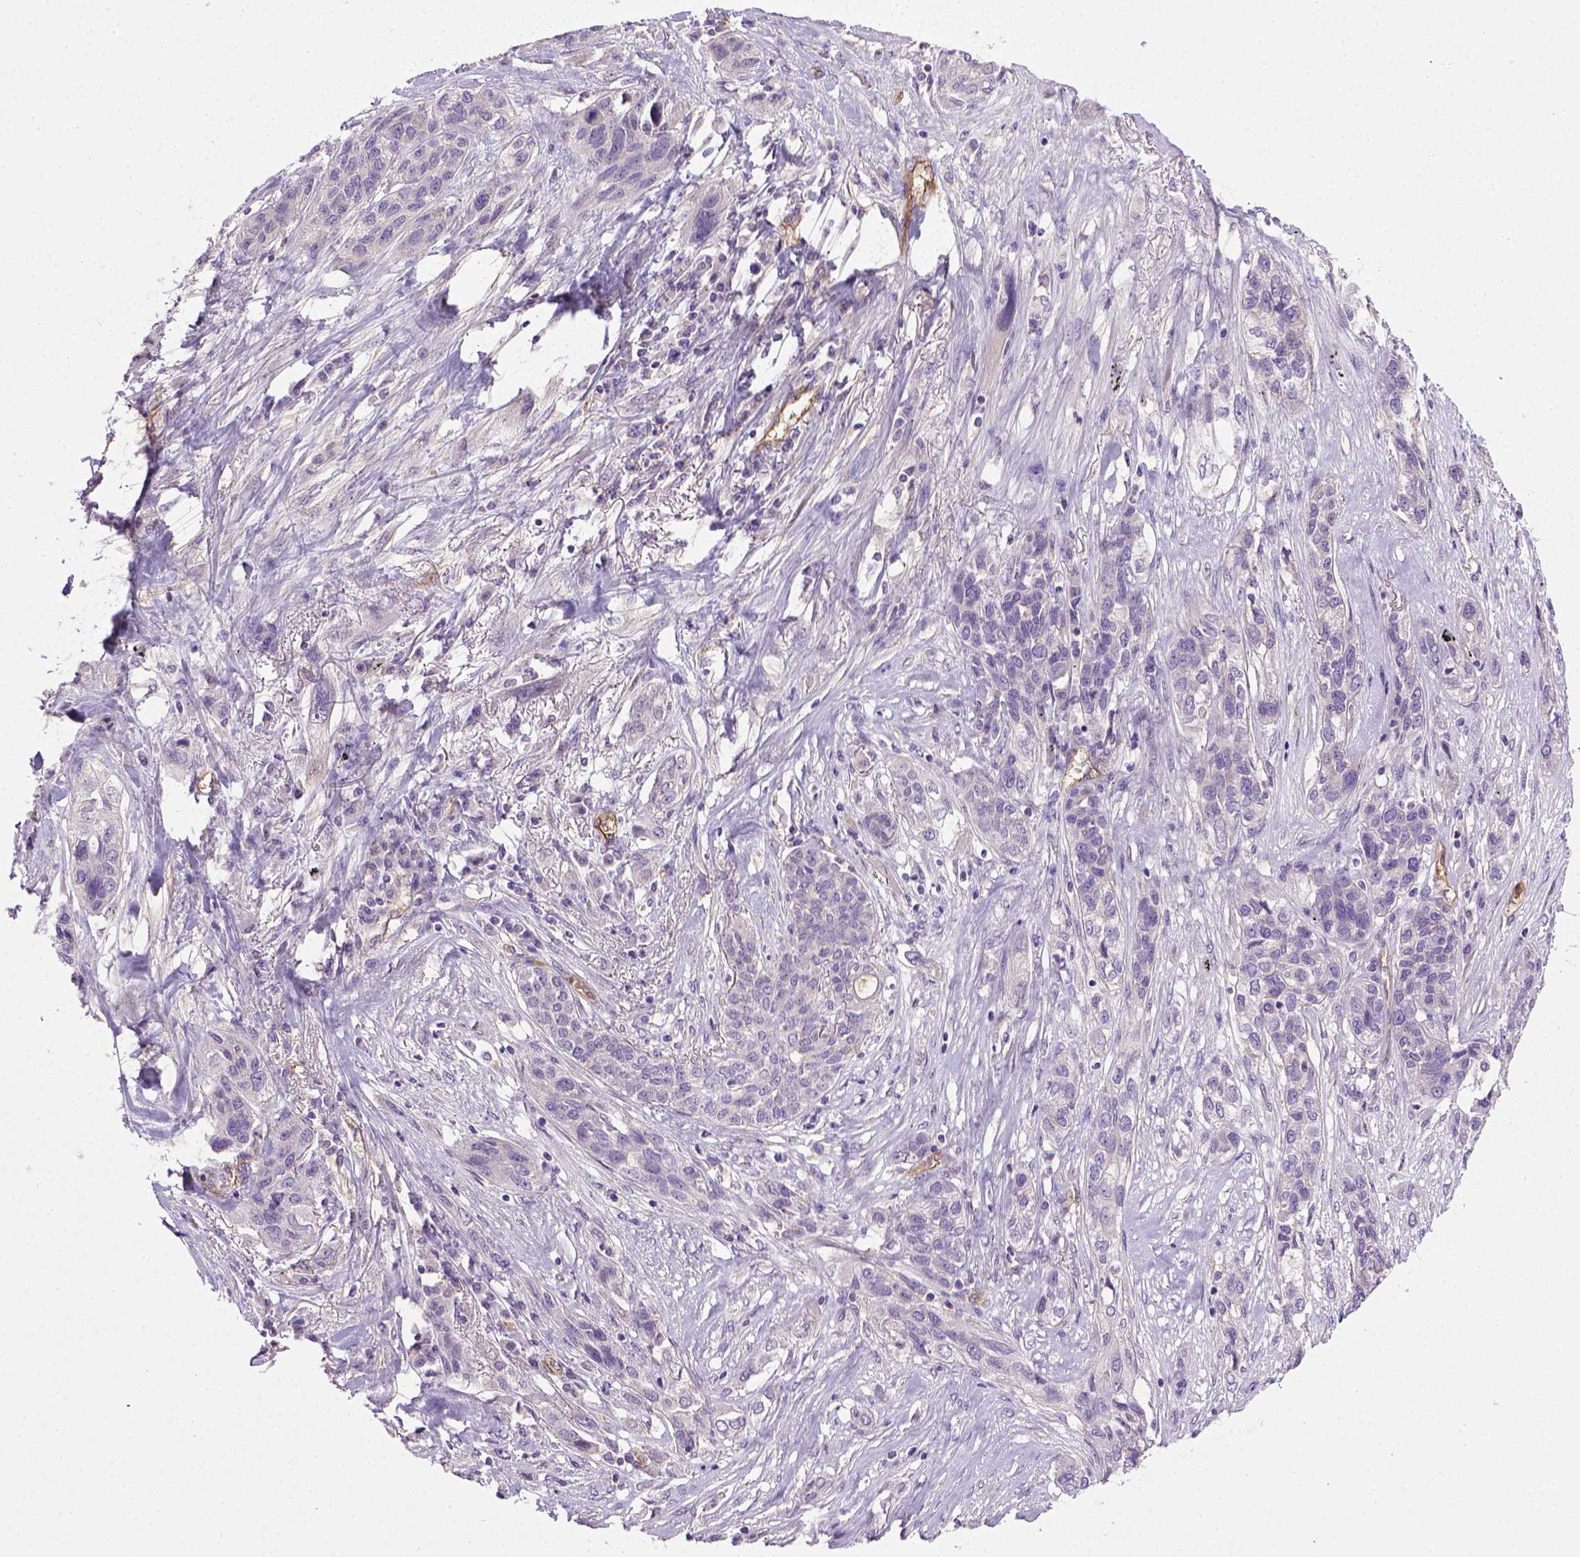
{"staining": {"intensity": "negative", "quantity": "none", "location": "none"}, "tissue": "lung cancer", "cell_type": "Tumor cells", "image_type": "cancer", "snomed": [{"axis": "morphology", "description": "Squamous cell carcinoma, NOS"}, {"axis": "topography", "description": "Lung"}], "caption": "Micrograph shows no significant protein positivity in tumor cells of lung cancer.", "gene": "ENG", "patient": {"sex": "female", "age": 70}}